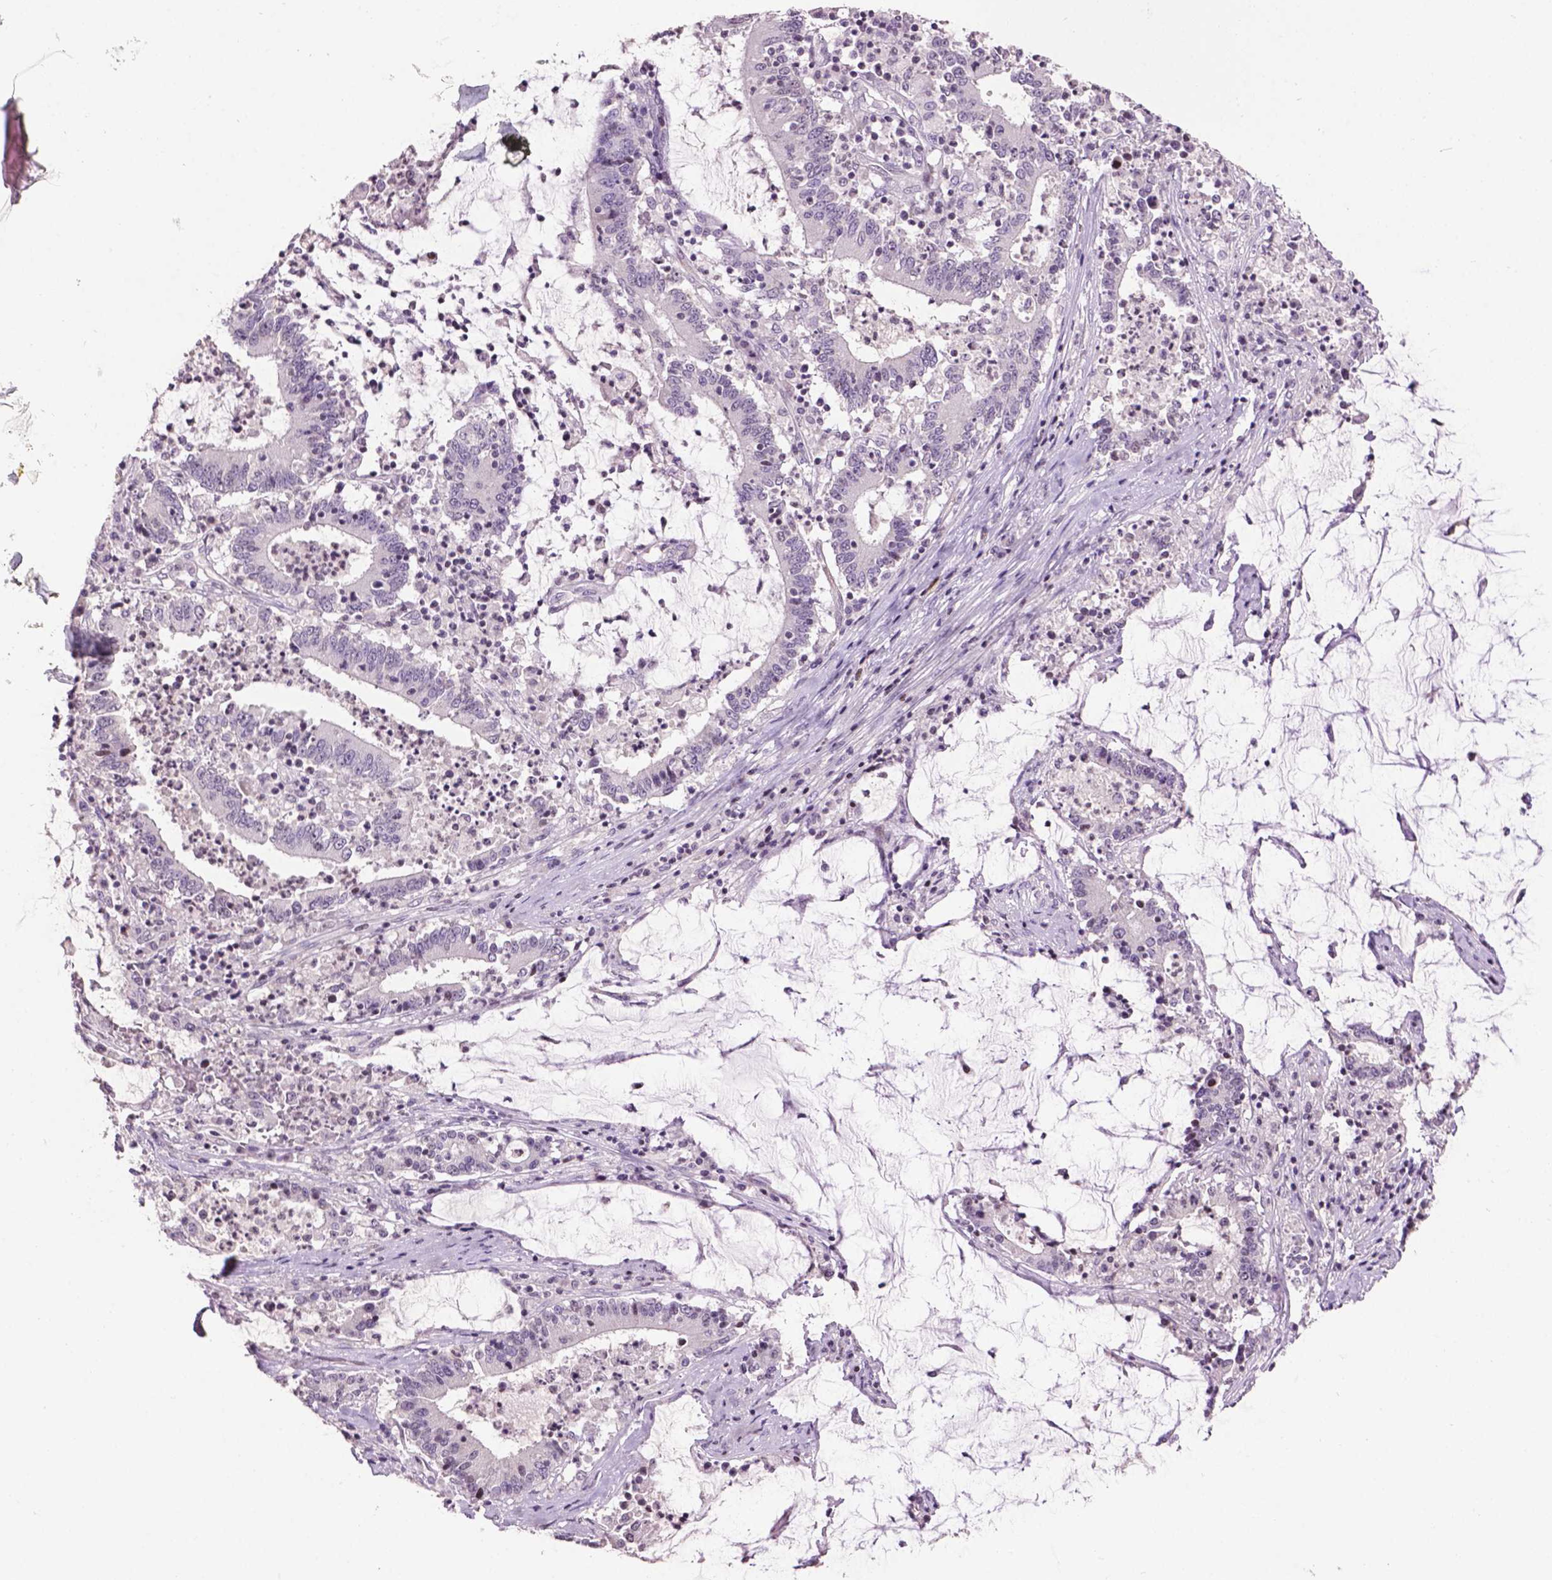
{"staining": {"intensity": "negative", "quantity": "none", "location": "none"}, "tissue": "stomach cancer", "cell_type": "Tumor cells", "image_type": "cancer", "snomed": [{"axis": "morphology", "description": "Adenocarcinoma, NOS"}, {"axis": "topography", "description": "Stomach, upper"}], "caption": "Image shows no significant protein positivity in tumor cells of stomach cancer (adenocarcinoma).", "gene": "TH", "patient": {"sex": "male", "age": 68}}